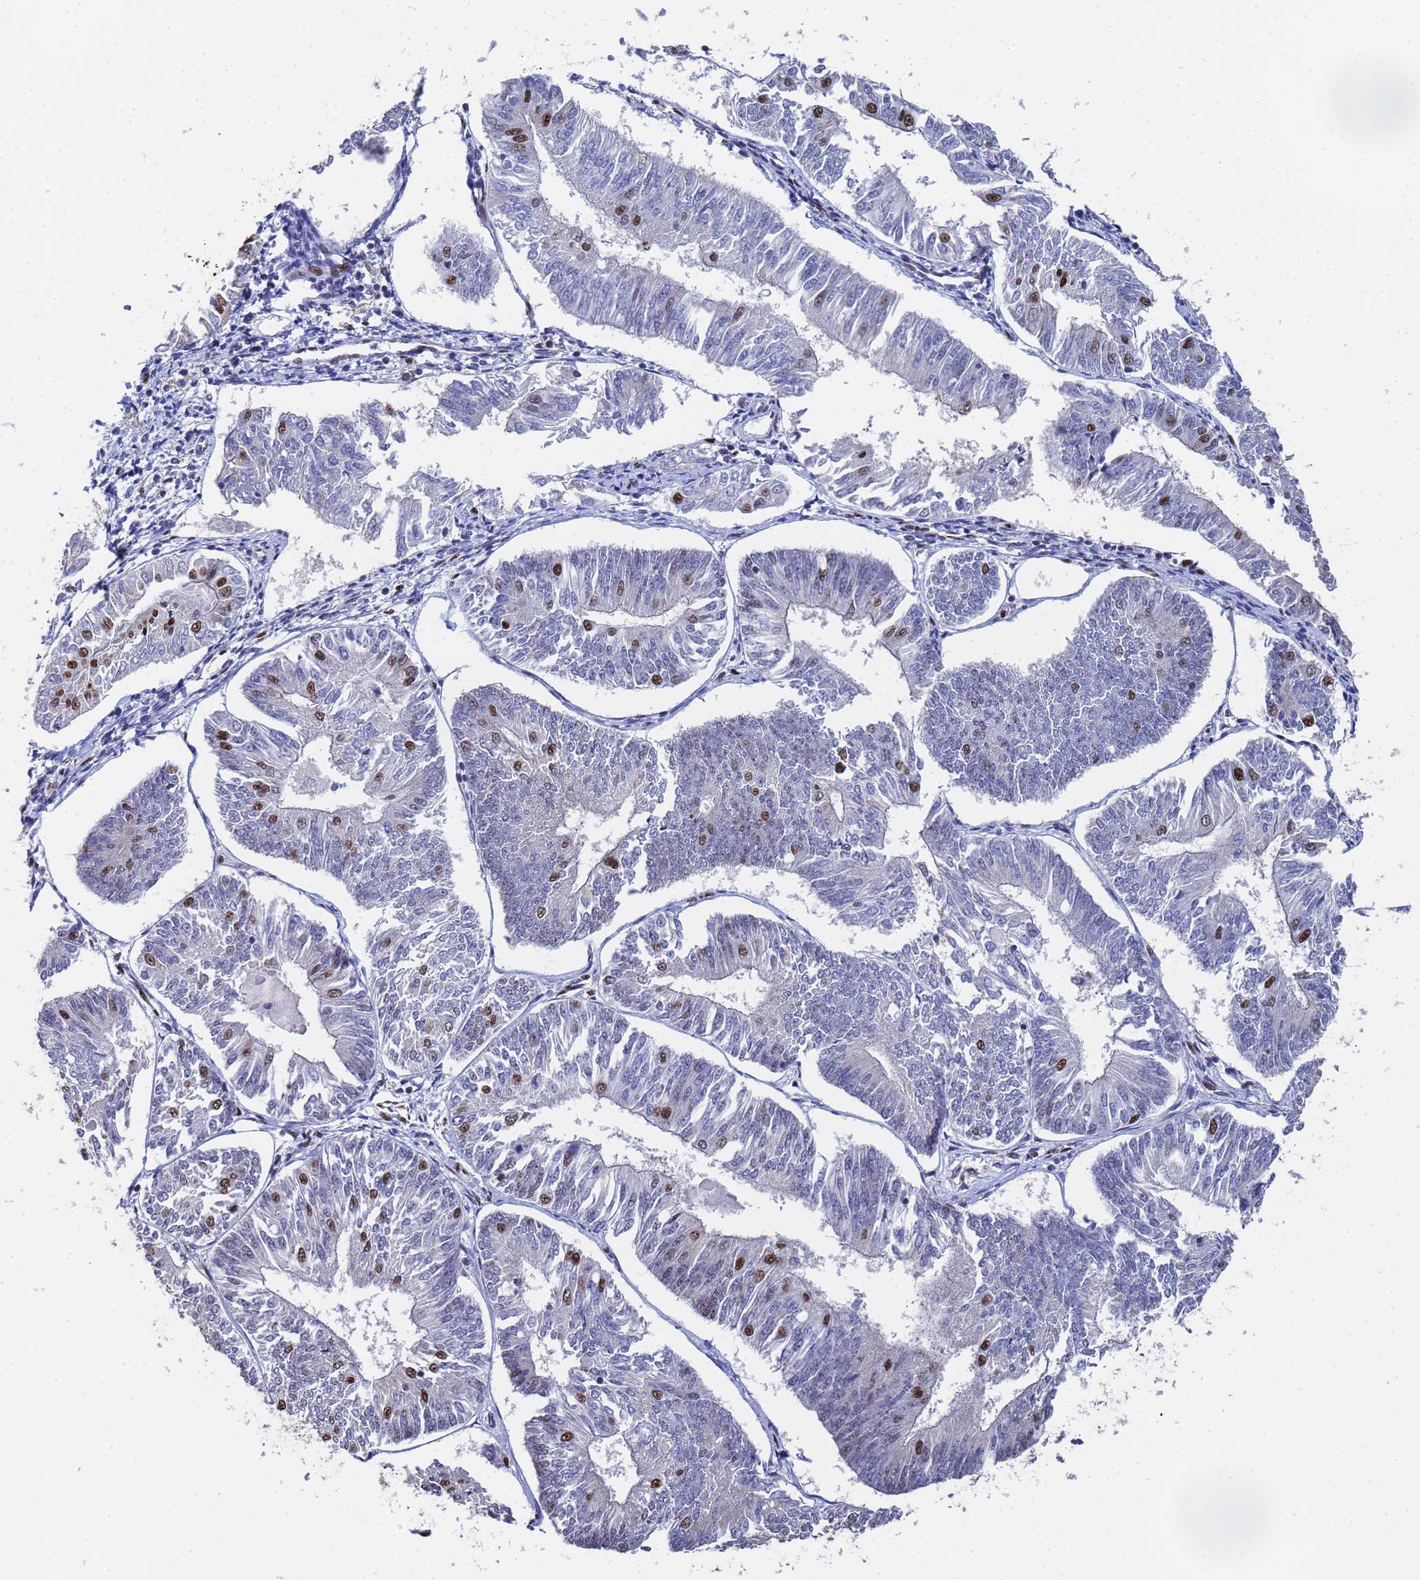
{"staining": {"intensity": "strong", "quantity": "<25%", "location": "nuclear"}, "tissue": "endometrial cancer", "cell_type": "Tumor cells", "image_type": "cancer", "snomed": [{"axis": "morphology", "description": "Adenocarcinoma, NOS"}, {"axis": "topography", "description": "Endometrium"}], "caption": "A brown stain shows strong nuclear positivity of a protein in human endometrial adenocarcinoma tumor cells. (DAB IHC, brown staining for protein, blue staining for nuclei).", "gene": "SF3B2", "patient": {"sex": "female", "age": 58}}